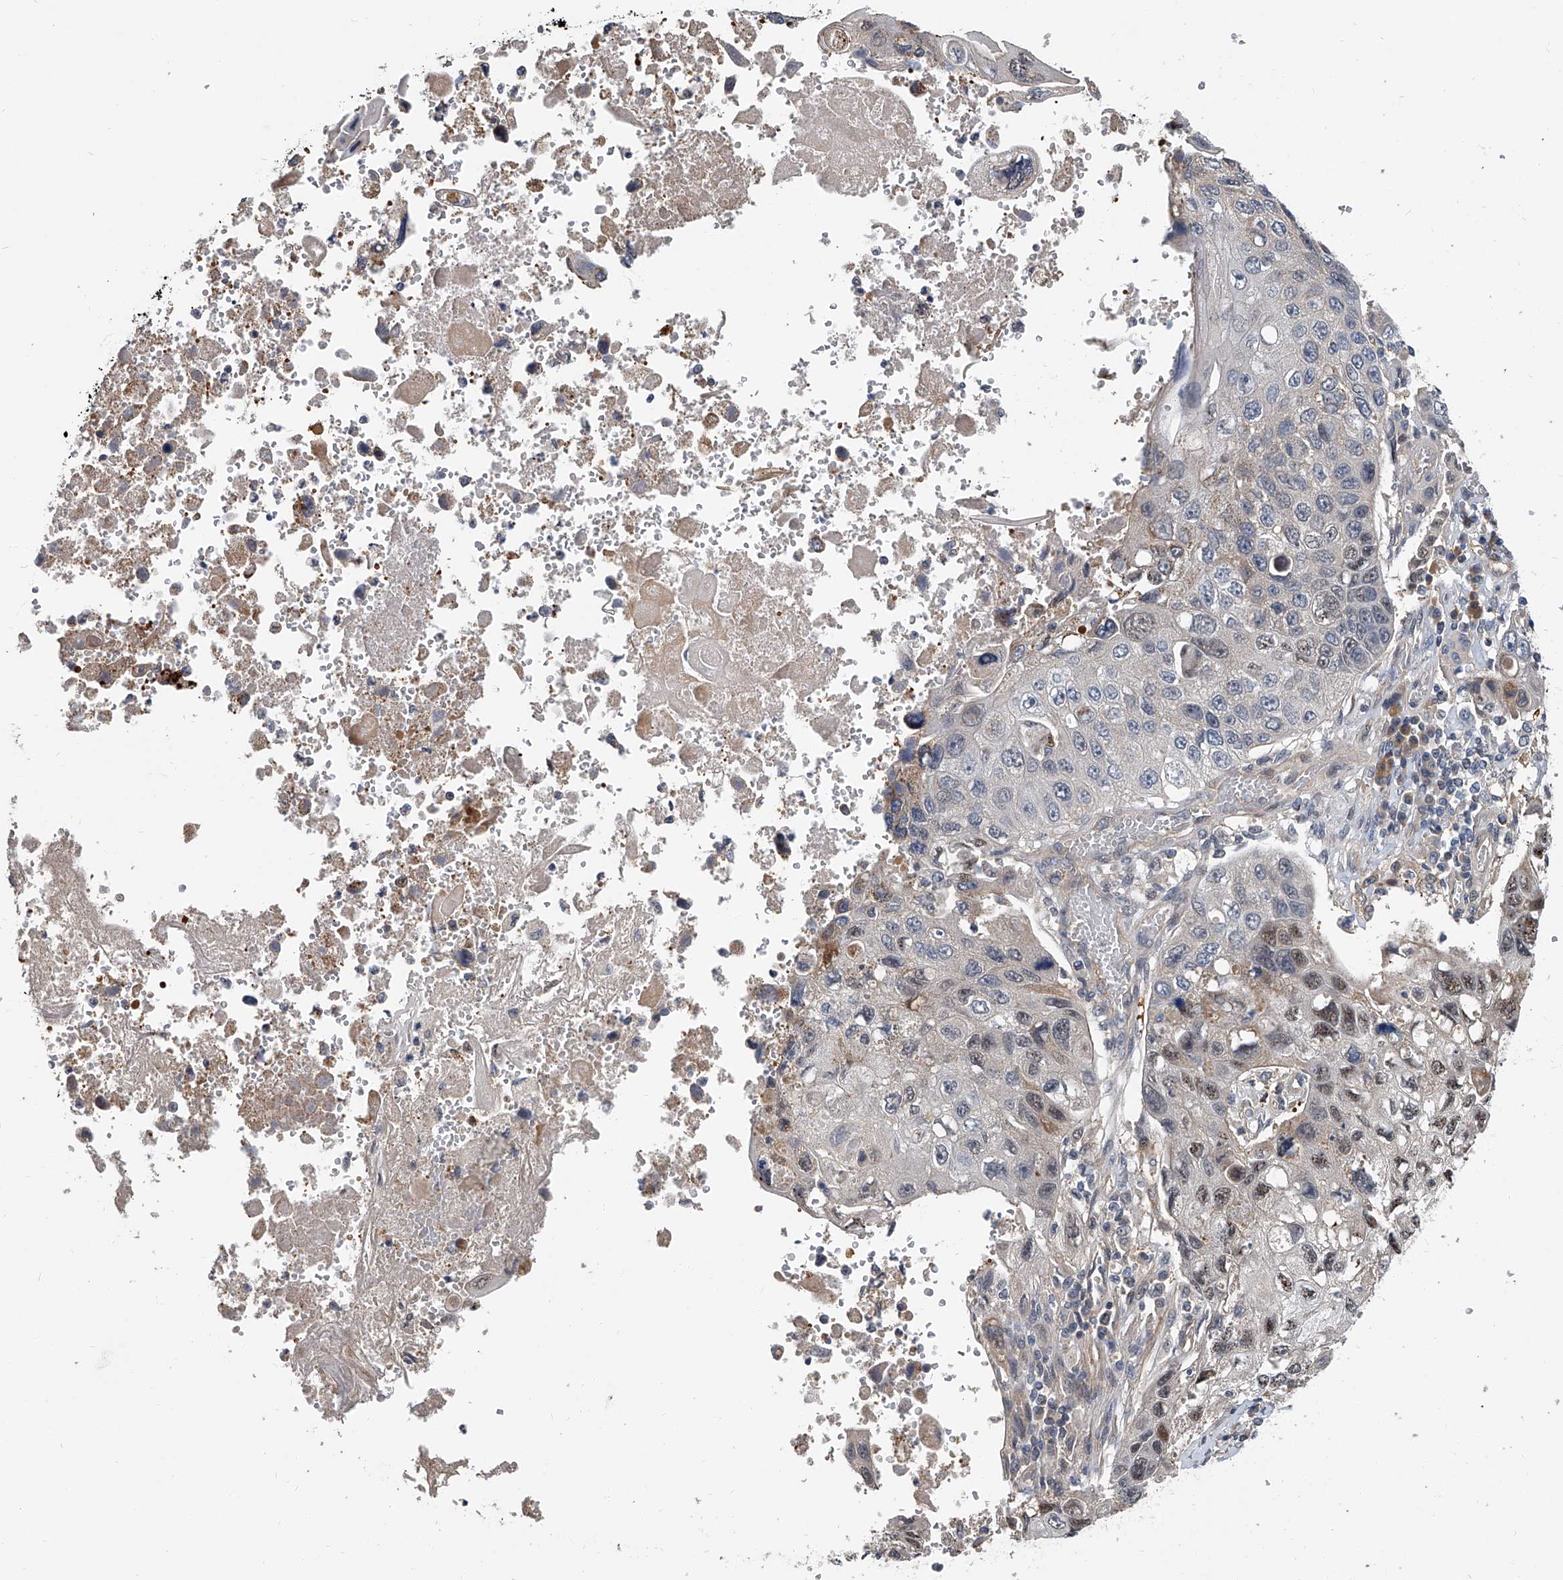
{"staining": {"intensity": "weak", "quantity": "25%-75%", "location": "nuclear"}, "tissue": "lung cancer", "cell_type": "Tumor cells", "image_type": "cancer", "snomed": [{"axis": "morphology", "description": "Squamous cell carcinoma, NOS"}, {"axis": "topography", "description": "Lung"}], "caption": "Lung cancer (squamous cell carcinoma) stained with DAB (3,3'-diaminobenzidine) IHC shows low levels of weak nuclear positivity in approximately 25%-75% of tumor cells. The staining was performed using DAB, with brown indicating positive protein expression. Nuclei are stained blue with hematoxylin.", "gene": "CD200", "patient": {"sex": "male", "age": 61}}